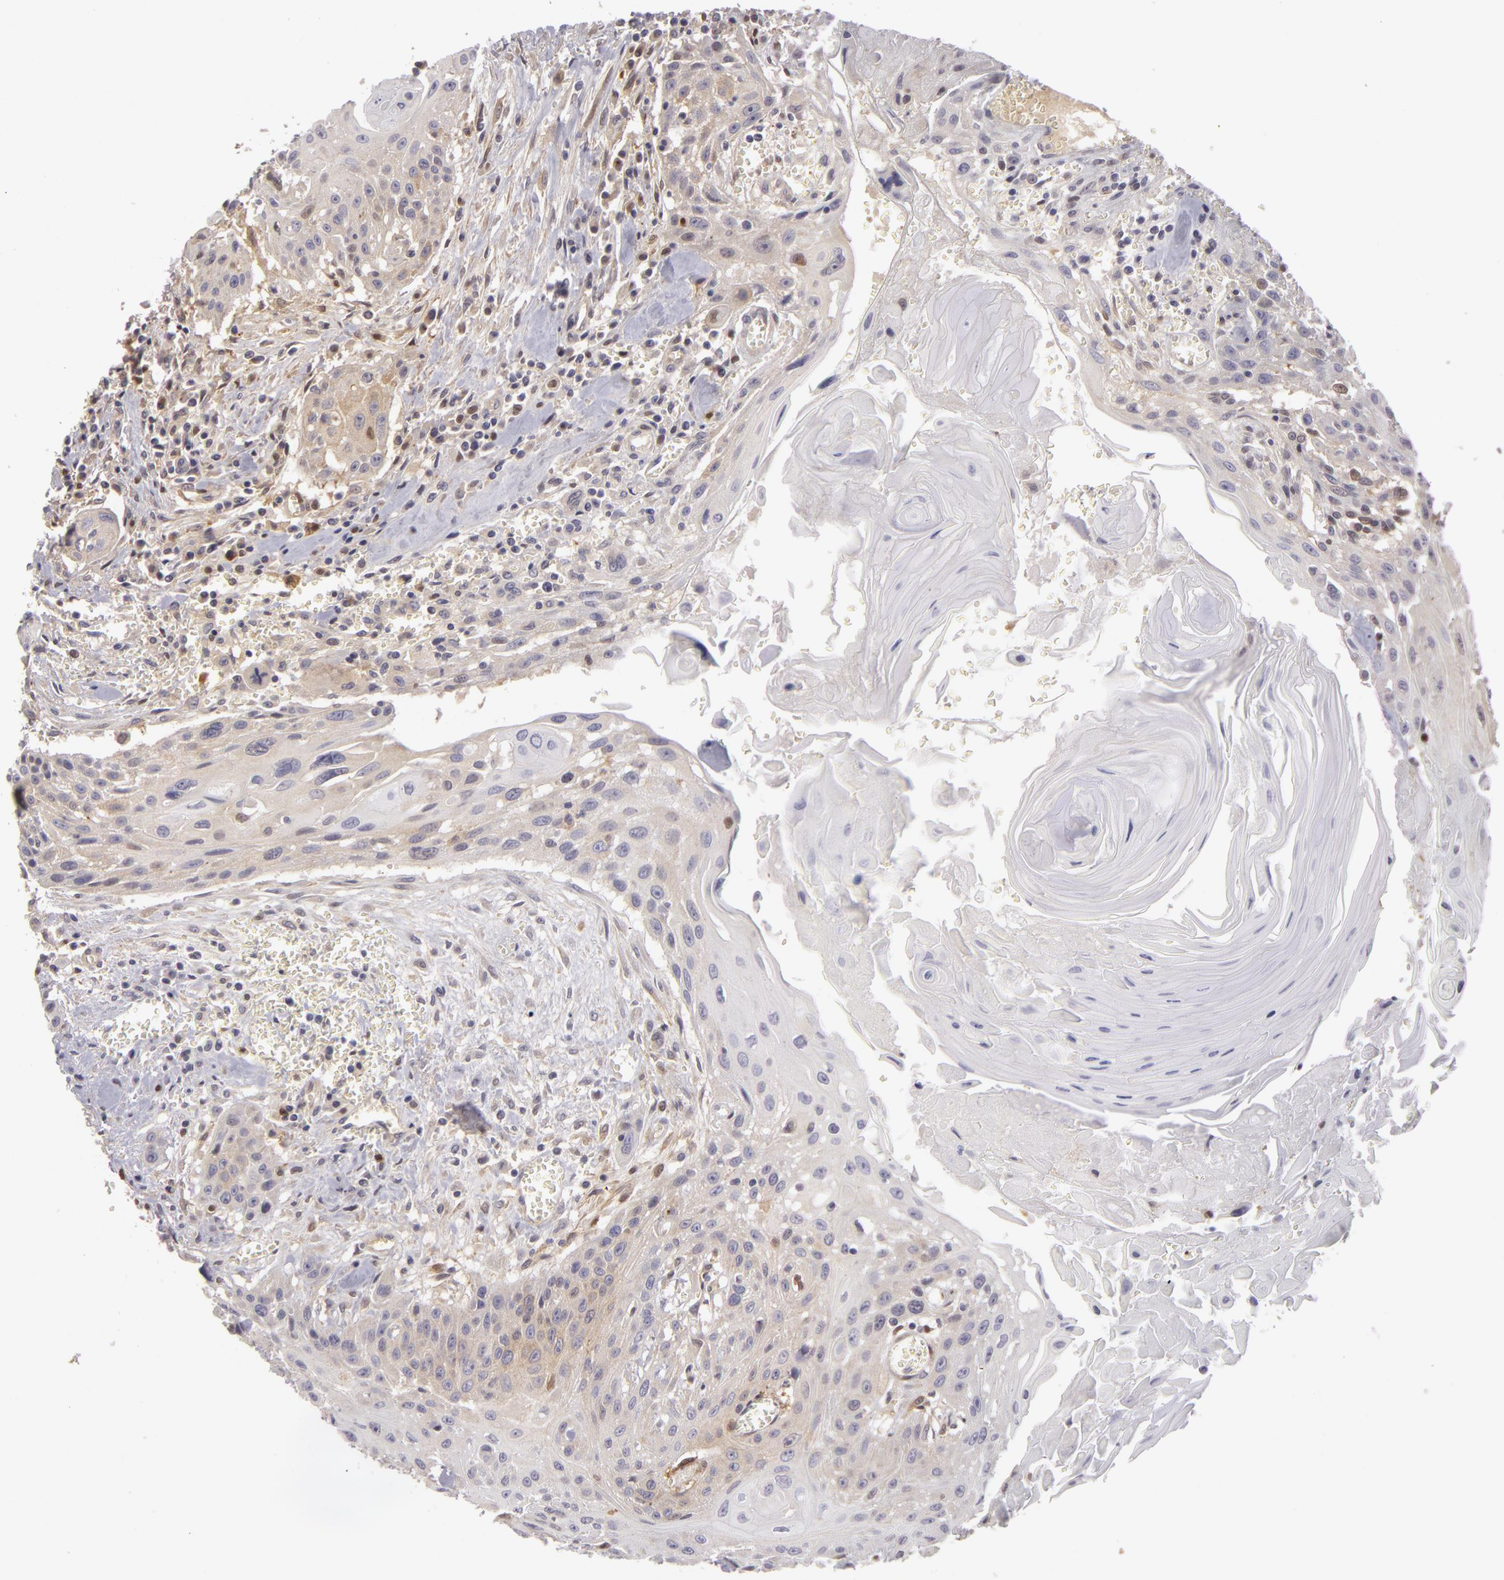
{"staining": {"intensity": "weak", "quantity": "<25%", "location": "cytoplasmic/membranous"}, "tissue": "head and neck cancer", "cell_type": "Tumor cells", "image_type": "cancer", "snomed": [{"axis": "morphology", "description": "Squamous cell carcinoma, NOS"}, {"axis": "morphology", "description": "Squamous cell carcinoma, metastatic, NOS"}, {"axis": "topography", "description": "Lymph node"}, {"axis": "topography", "description": "Salivary gland"}, {"axis": "topography", "description": "Head-Neck"}], "caption": "The immunohistochemistry (IHC) photomicrograph has no significant positivity in tumor cells of squamous cell carcinoma (head and neck) tissue.", "gene": "ZNF229", "patient": {"sex": "female", "age": 74}}